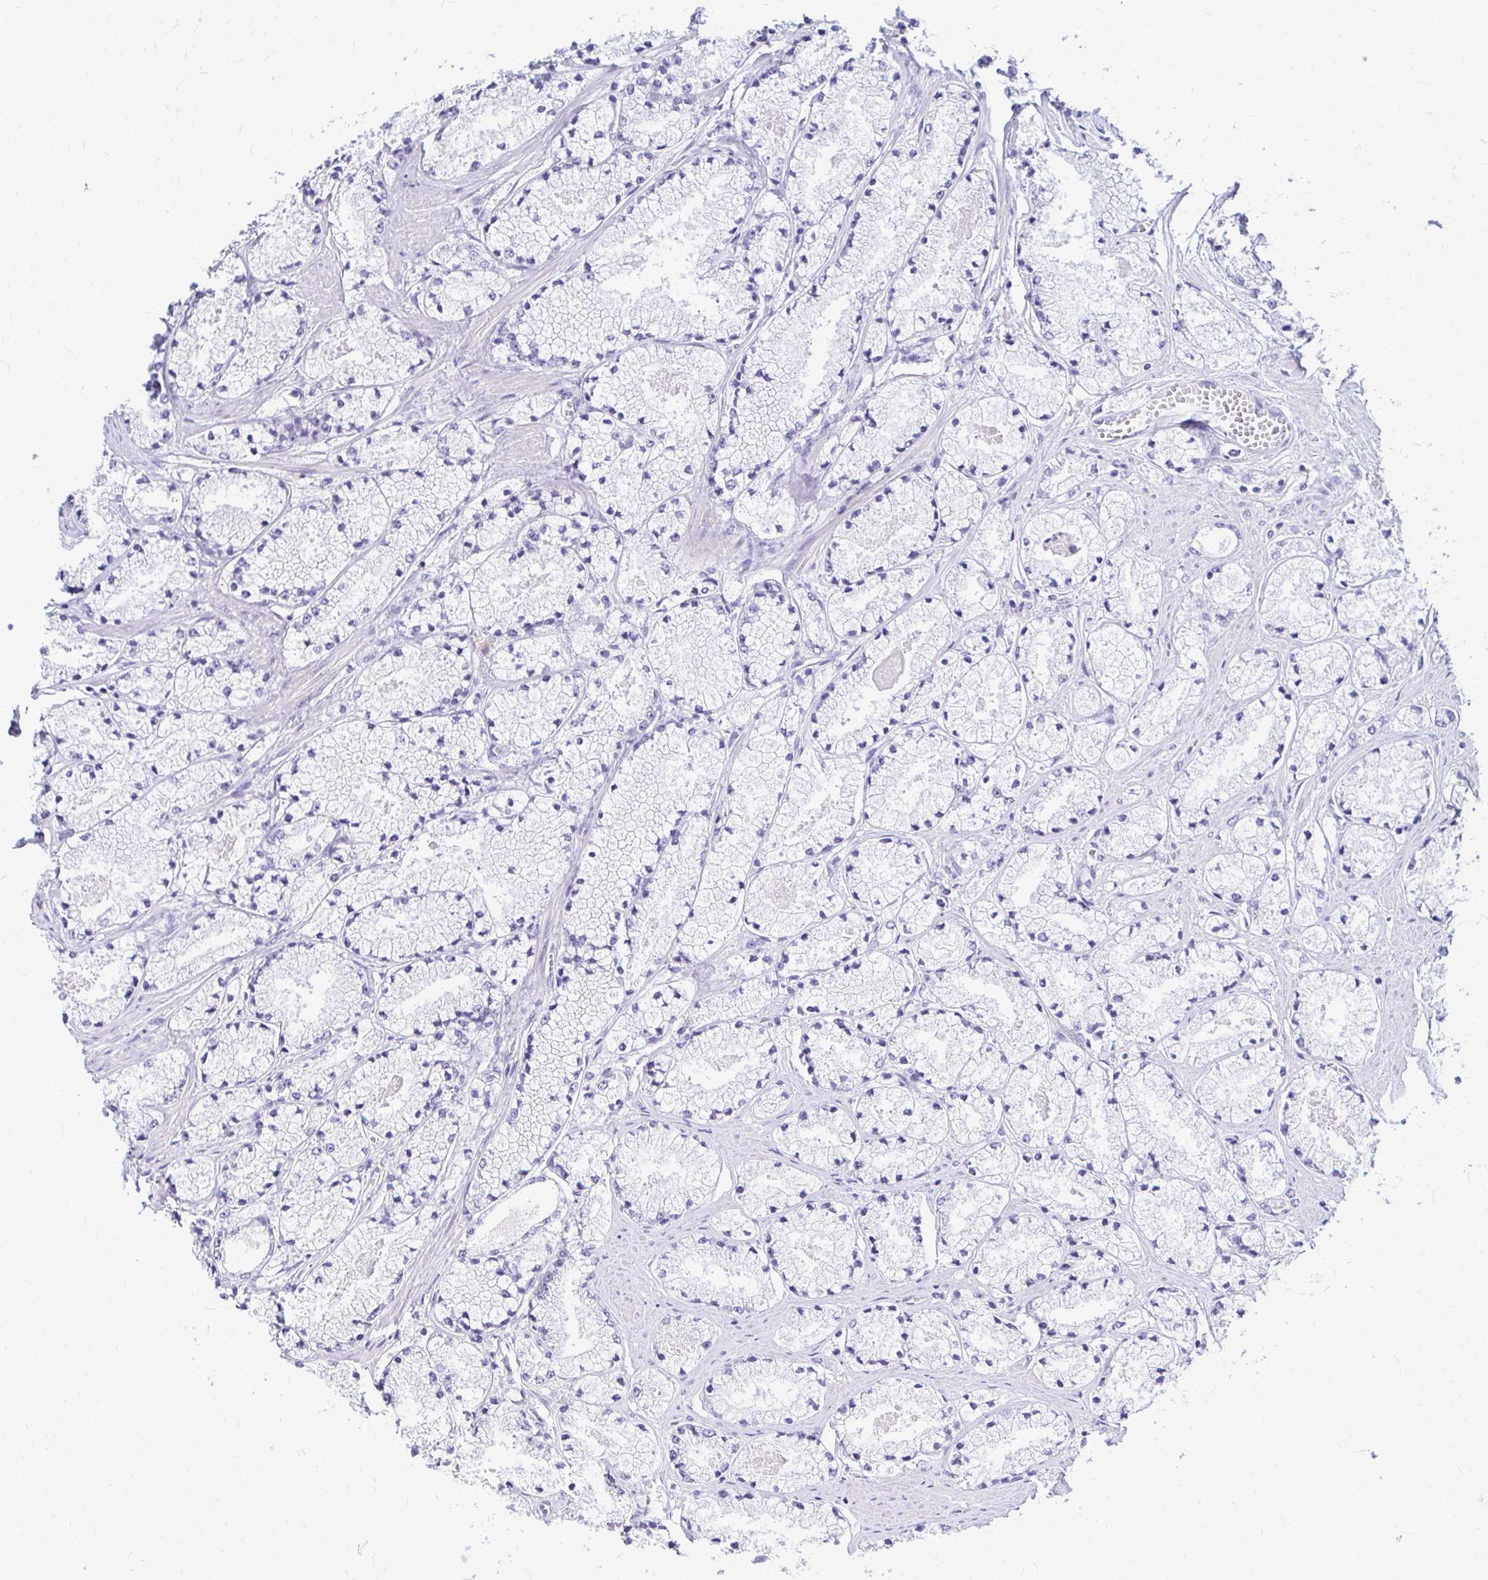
{"staining": {"intensity": "negative", "quantity": "none", "location": "none"}, "tissue": "prostate cancer", "cell_type": "Tumor cells", "image_type": "cancer", "snomed": [{"axis": "morphology", "description": "Adenocarcinoma, High grade"}, {"axis": "topography", "description": "Prostate"}], "caption": "Immunohistochemistry (IHC) of adenocarcinoma (high-grade) (prostate) shows no staining in tumor cells. (Brightfield microscopy of DAB IHC at high magnification).", "gene": "RHOBTB2", "patient": {"sex": "male", "age": 63}}